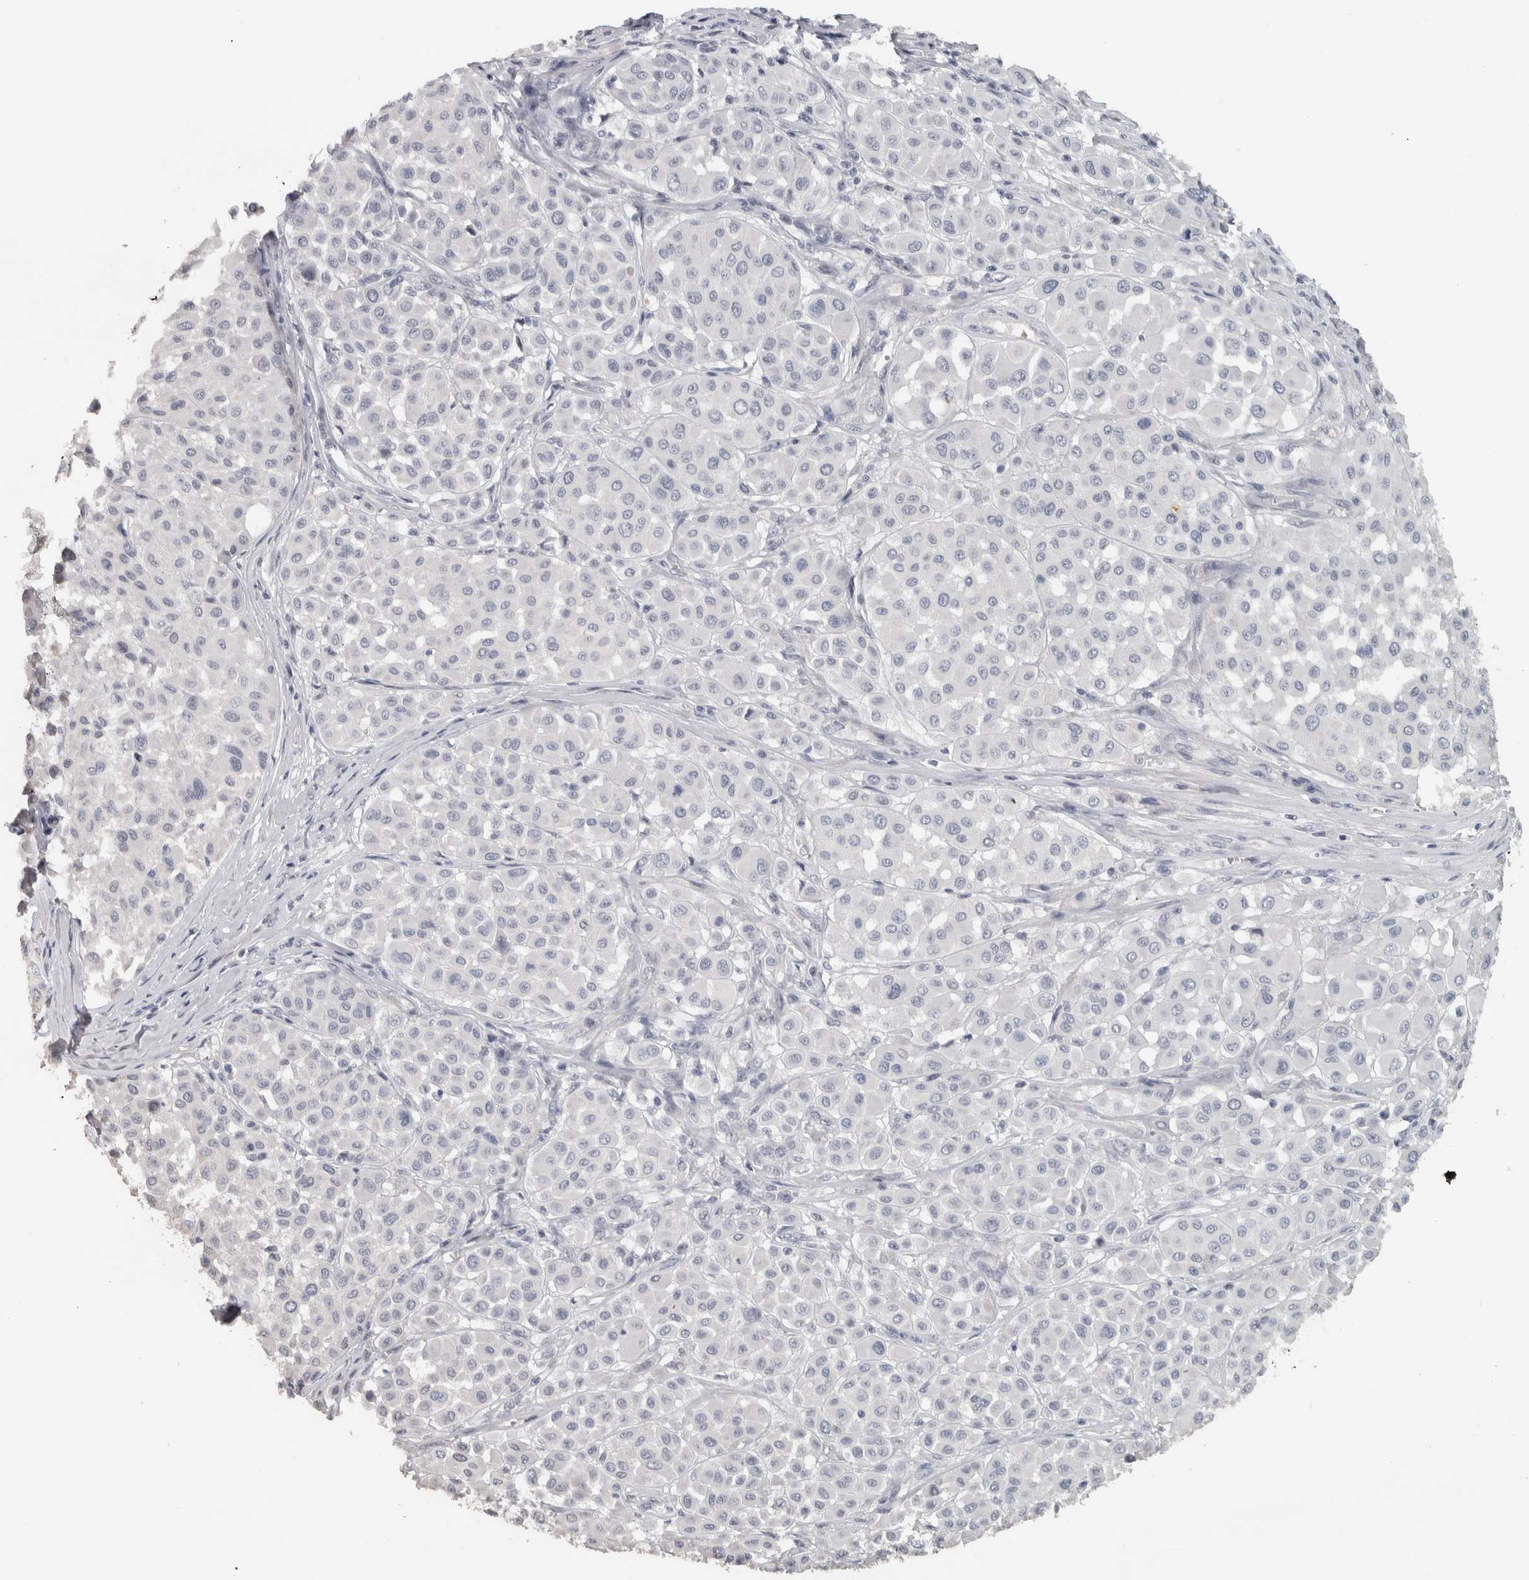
{"staining": {"intensity": "negative", "quantity": "none", "location": "none"}, "tissue": "melanoma", "cell_type": "Tumor cells", "image_type": "cancer", "snomed": [{"axis": "morphology", "description": "Malignant melanoma, Metastatic site"}, {"axis": "topography", "description": "Soft tissue"}], "caption": "Melanoma stained for a protein using immunohistochemistry (IHC) displays no staining tumor cells.", "gene": "NECAB1", "patient": {"sex": "male", "age": 41}}